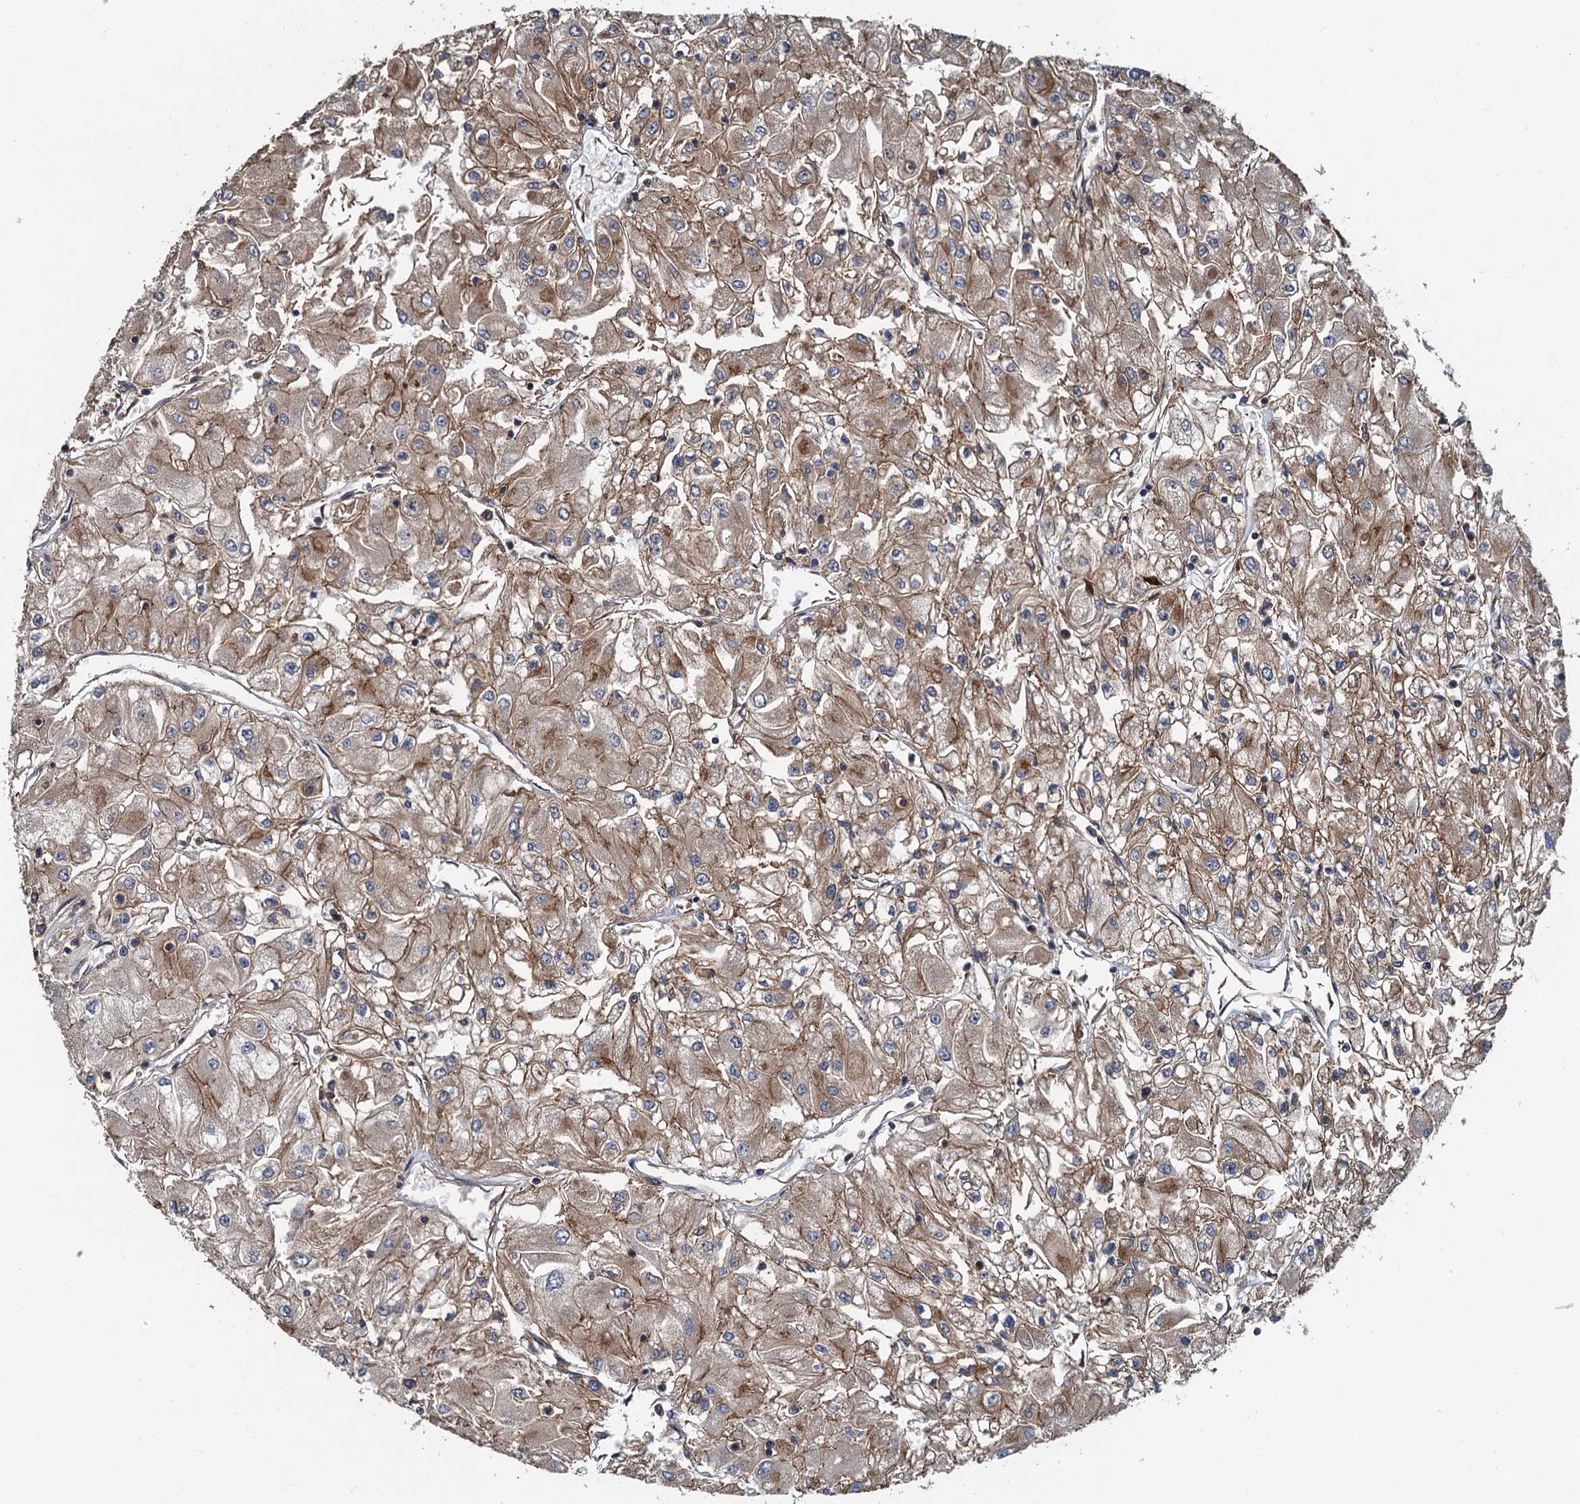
{"staining": {"intensity": "moderate", "quantity": ">75%", "location": "cytoplasmic/membranous"}, "tissue": "renal cancer", "cell_type": "Tumor cells", "image_type": "cancer", "snomed": [{"axis": "morphology", "description": "Adenocarcinoma, NOS"}, {"axis": "topography", "description": "Kidney"}], "caption": "DAB immunohistochemical staining of human renal adenocarcinoma shows moderate cytoplasmic/membranous protein positivity in approximately >75% of tumor cells.", "gene": "COG3", "patient": {"sex": "male", "age": 80}}